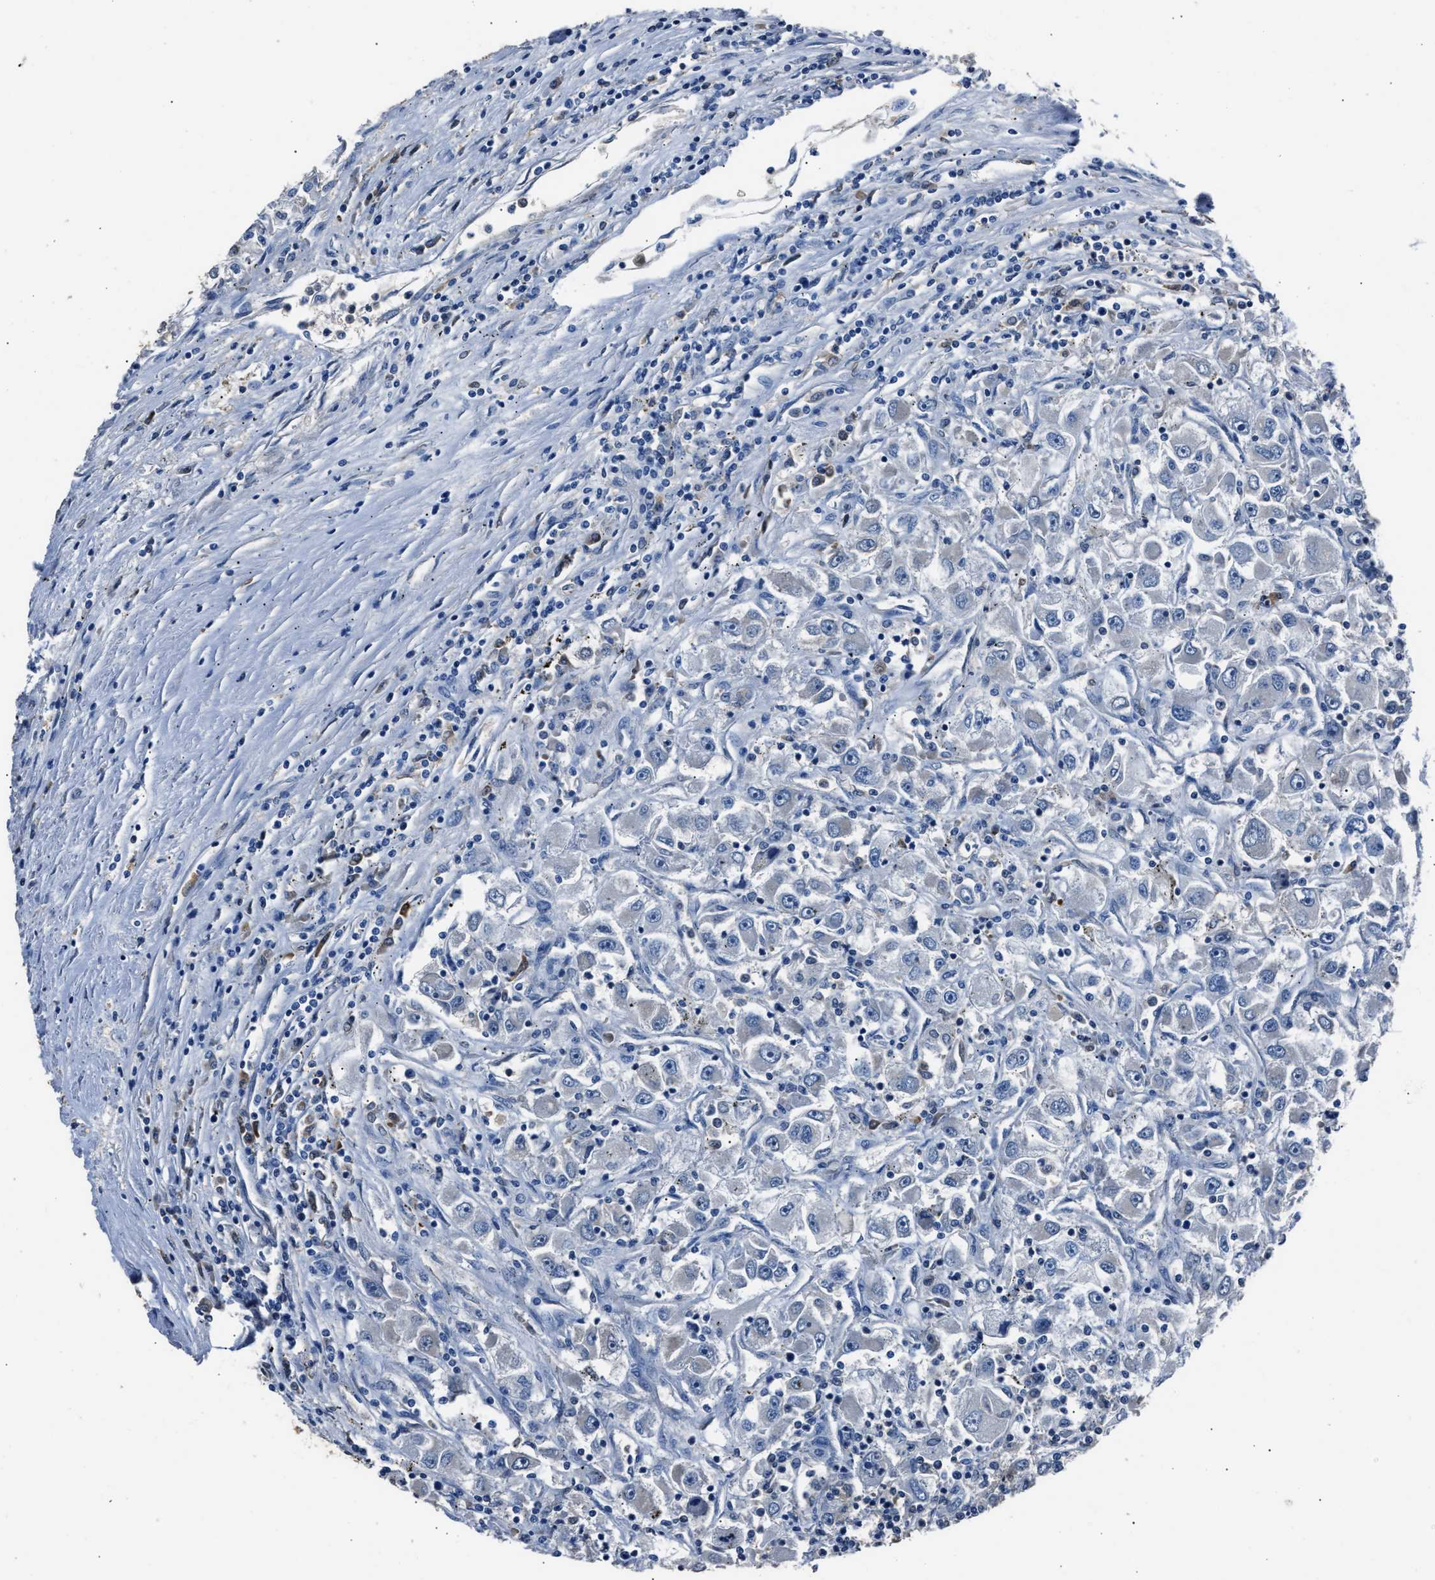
{"staining": {"intensity": "weak", "quantity": "<25%", "location": "cytoplasmic/membranous"}, "tissue": "renal cancer", "cell_type": "Tumor cells", "image_type": "cancer", "snomed": [{"axis": "morphology", "description": "Adenocarcinoma, NOS"}, {"axis": "topography", "description": "Kidney"}], "caption": "The immunohistochemistry image has no significant staining in tumor cells of renal cancer (adenocarcinoma) tissue.", "gene": "GSTP1", "patient": {"sex": "female", "age": 52}}